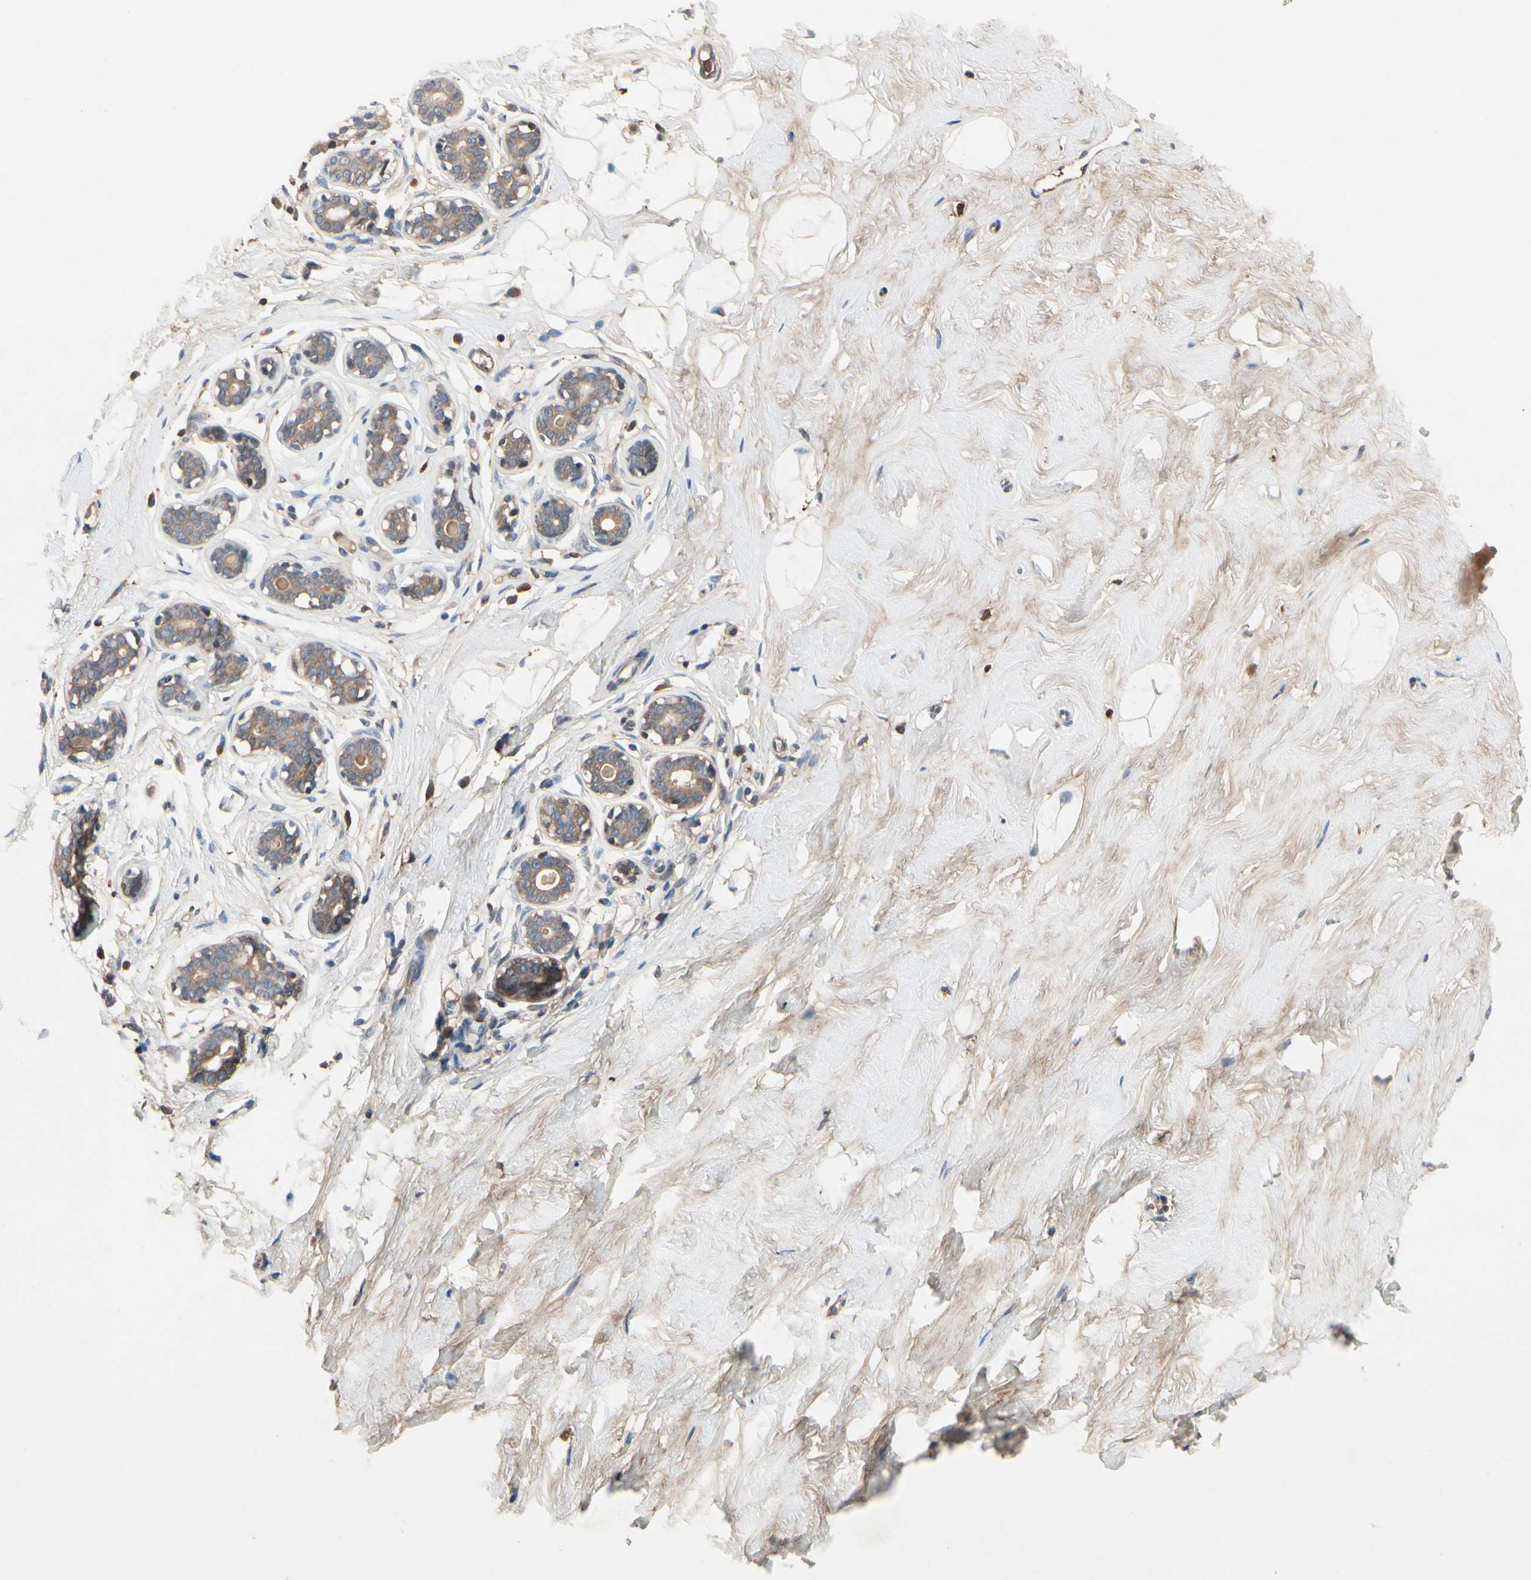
{"staining": {"intensity": "weak", "quantity": ">75%", "location": "cytoplasmic/membranous"}, "tissue": "breast", "cell_type": "Adipocytes", "image_type": "normal", "snomed": [{"axis": "morphology", "description": "Normal tissue, NOS"}, {"axis": "topography", "description": "Breast"}], "caption": "Protein staining reveals weak cytoplasmic/membranous positivity in approximately >75% of adipocytes in benign breast.", "gene": "IL1RL1", "patient": {"sex": "female", "age": 23}}